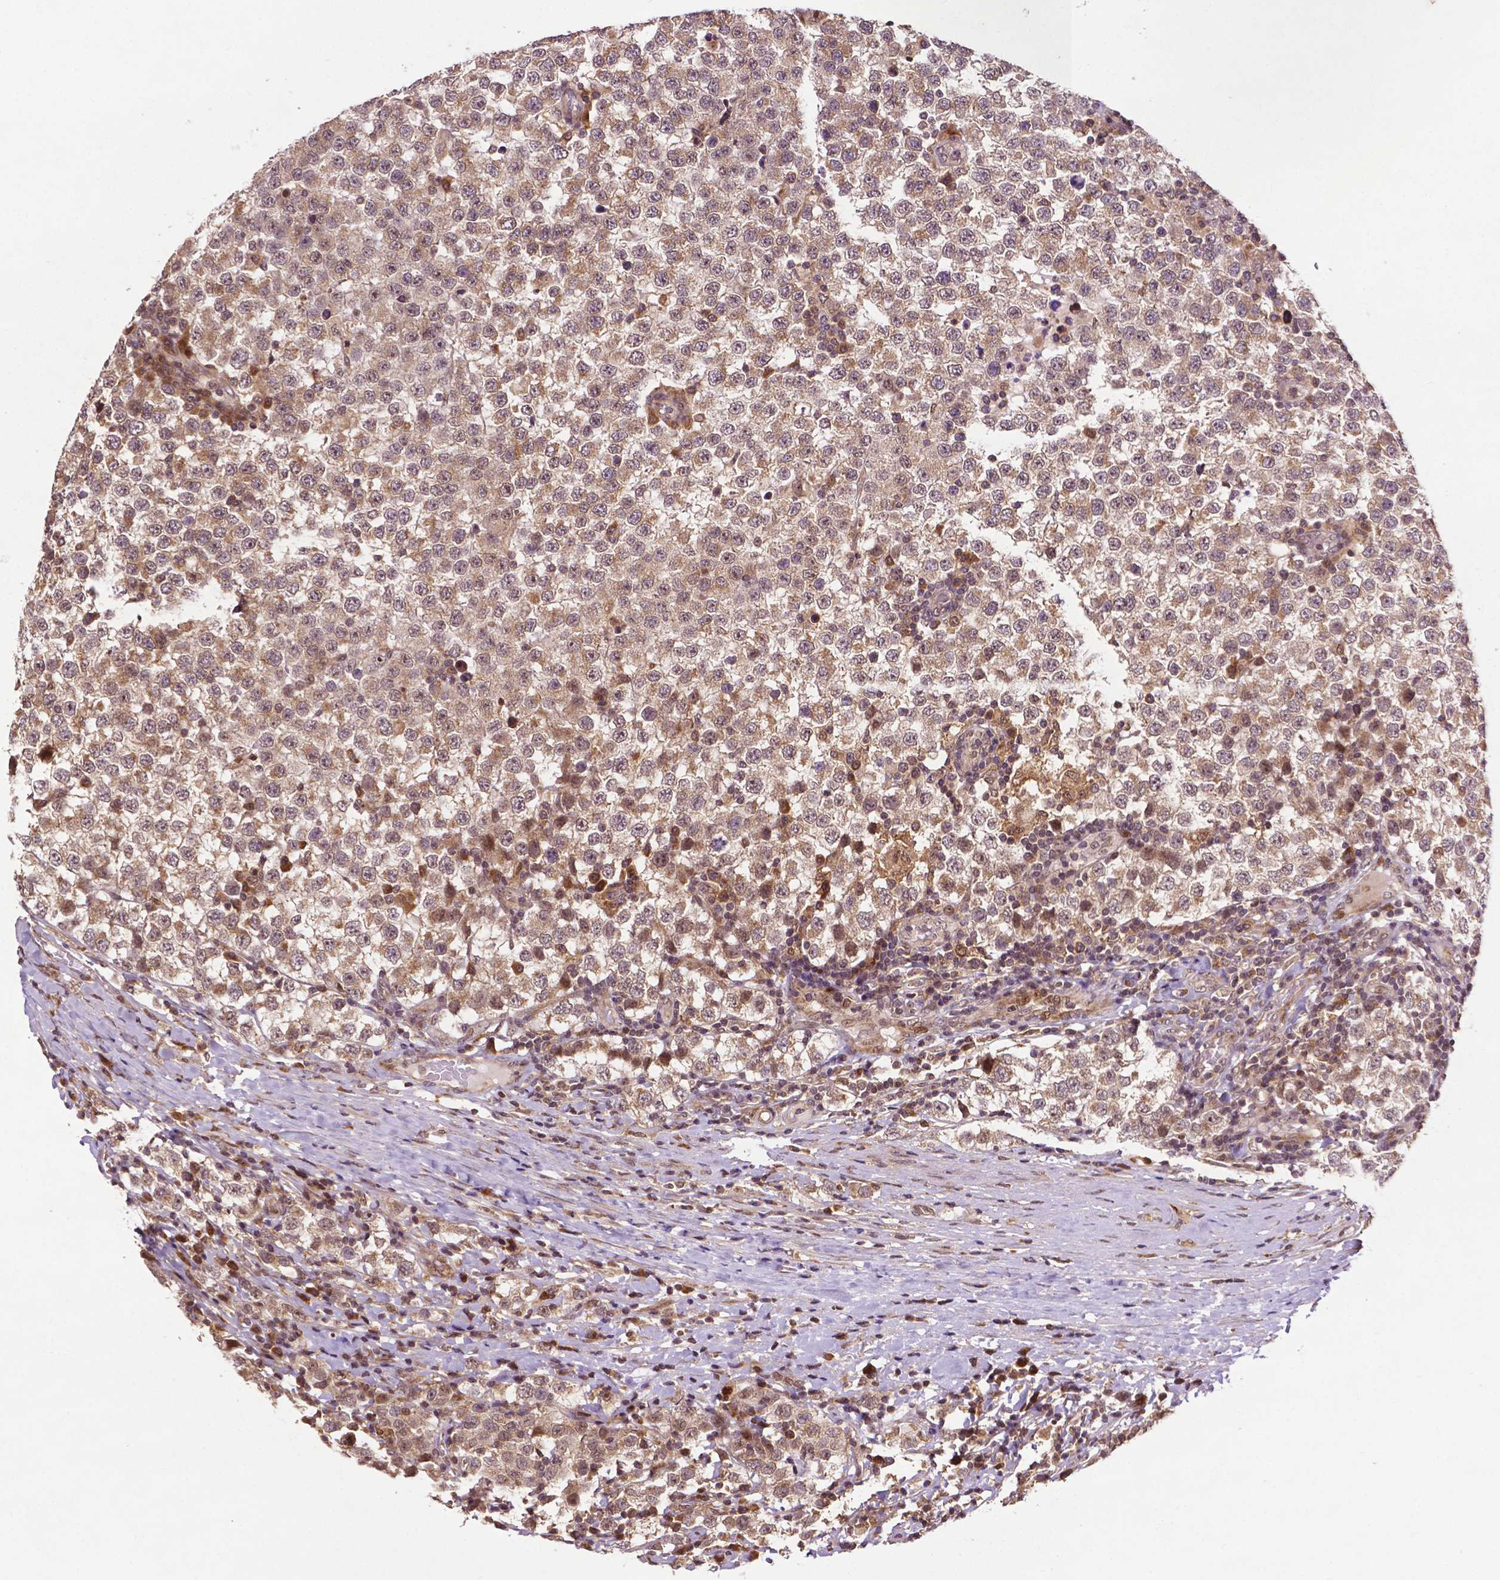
{"staining": {"intensity": "moderate", "quantity": ">75%", "location": "cytoplasmic/membranous"}, "tissue": "testis cancer", "cell_type": "Tumor cells", "image_type": "cancer", "snomed": [{"axis": "morphology", "description": "Seminoma, NOS"}, {"axis": "topography", "description": "Testis"}], "caption": "Human seminoma (testis) stained with a protein marker reveals moderate staining in tumor cells.", "gene": "TMX2", "patient": {"sex": "male", "age": 34}}